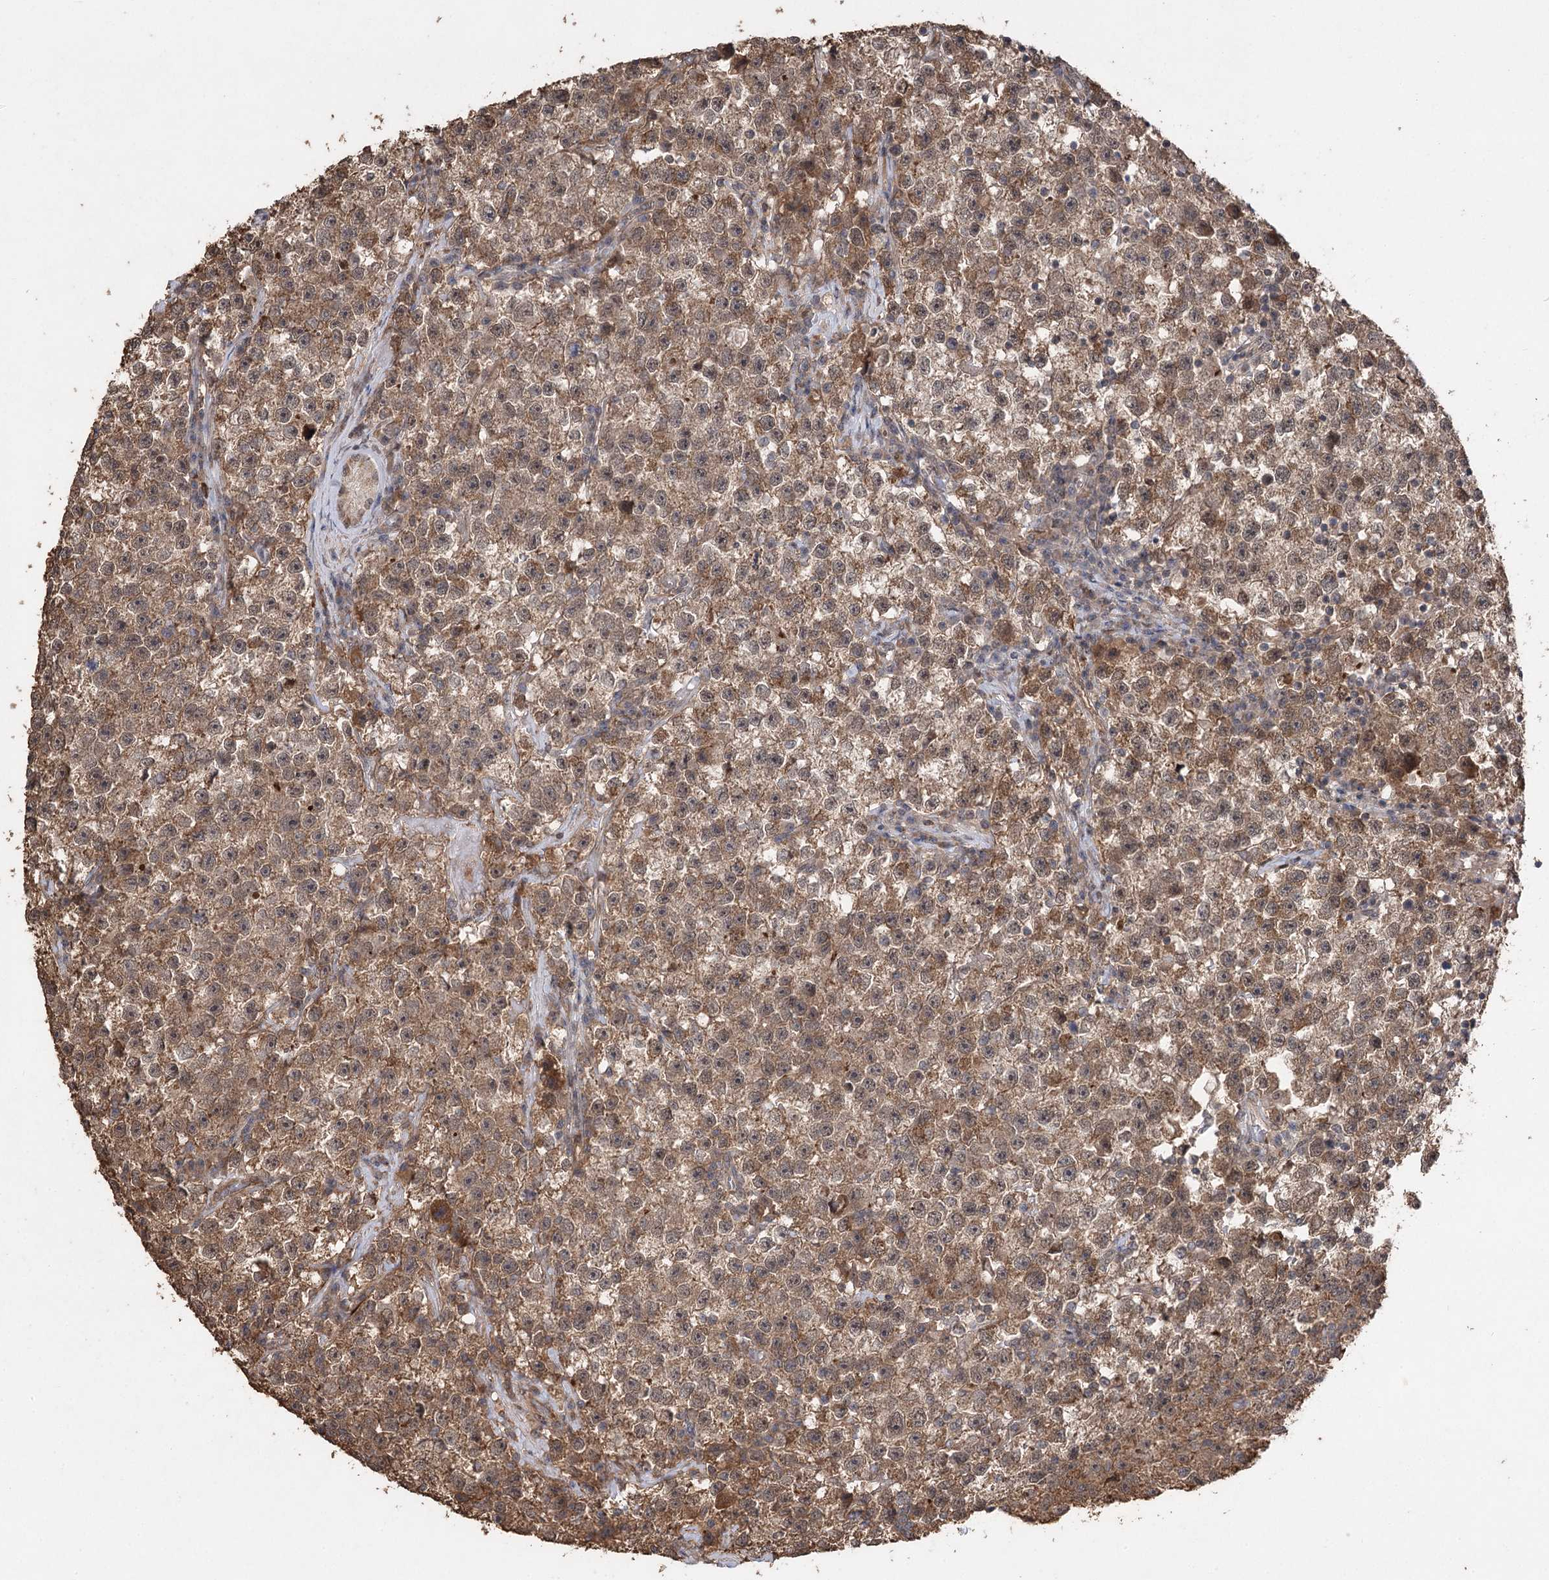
{"staining": {"intensity": "moderate", "quantity": ">75%", "location": "cytoplasmic/membranous"}, "tissue": "testis cancer", "cell_type": "Tumor cells", "image_type": "cancer", "snomed": [{"axis": "morphology", "description": "Seminoma, NOS"}, {"axis": "topography", "description": "Testis"}], "caption": "Immunohistochemistry photomicrograph of neoplastic tissue: human testis cancer (seminoma) stained using immunohistochemistry shows medium levels of moderate protein expression localized specifically in the cytoplasmic/membranous of tumor cells, appearing as a cytoplasmic/membranous brown color.", "gene": "TENM2", "patient": {"sex": "male", "age": 22}}